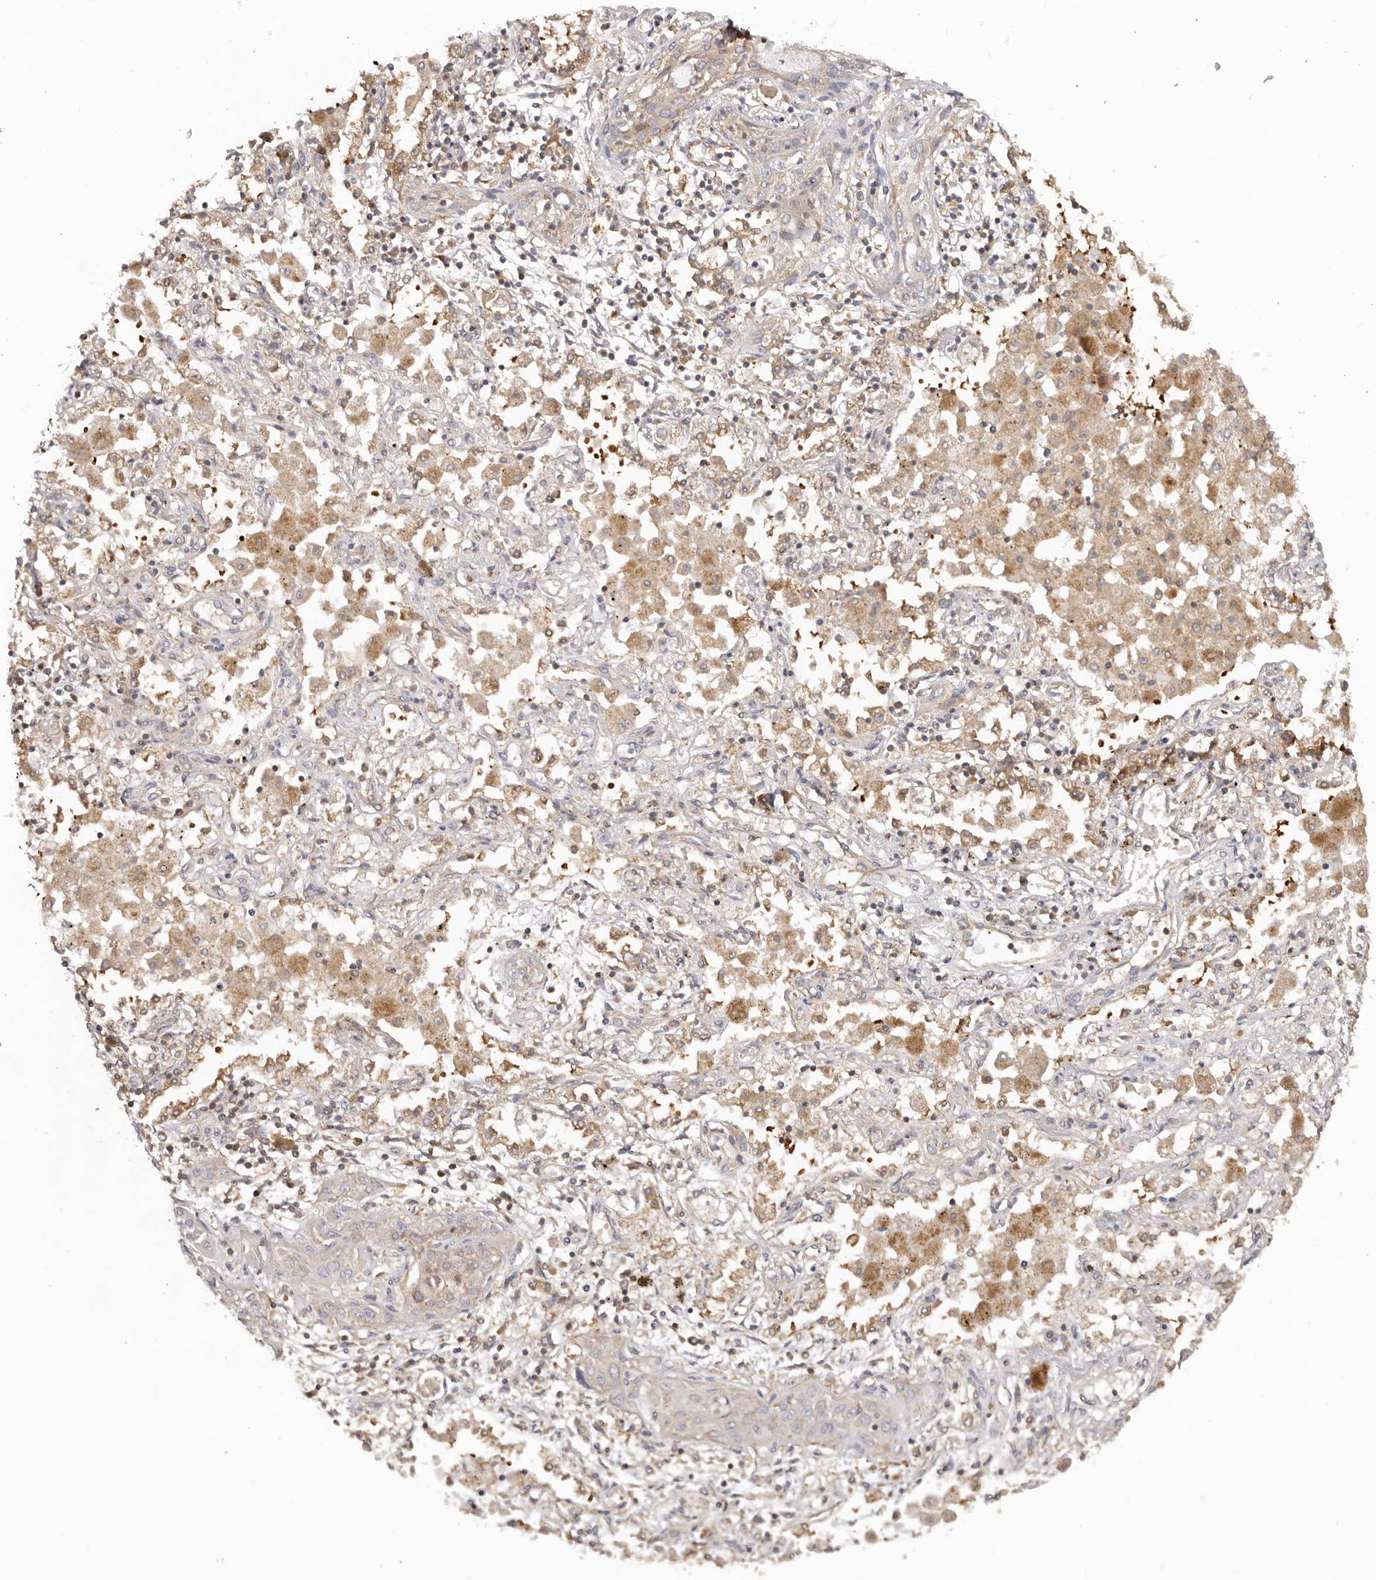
{"staining": {"intensity": "weak", "quantity": "<25%", "location": "cytoplasmic/membranous"}, "tissue": "lung cancer", "cell_type": "Tumor cells", "image_type": "cancer", "snomed": [{"axis": "morphology", "description": "Squamous cell carcinoma, NOS"}, {"axis": "topography", "description": "Lung"}], "caption": "This is an immunohistochemistry (IHC) image of lung cancer. There is no positivity in tumor cells.", "gene": "EEF1E1", "patient": {"sex": "female", "age": 47}}